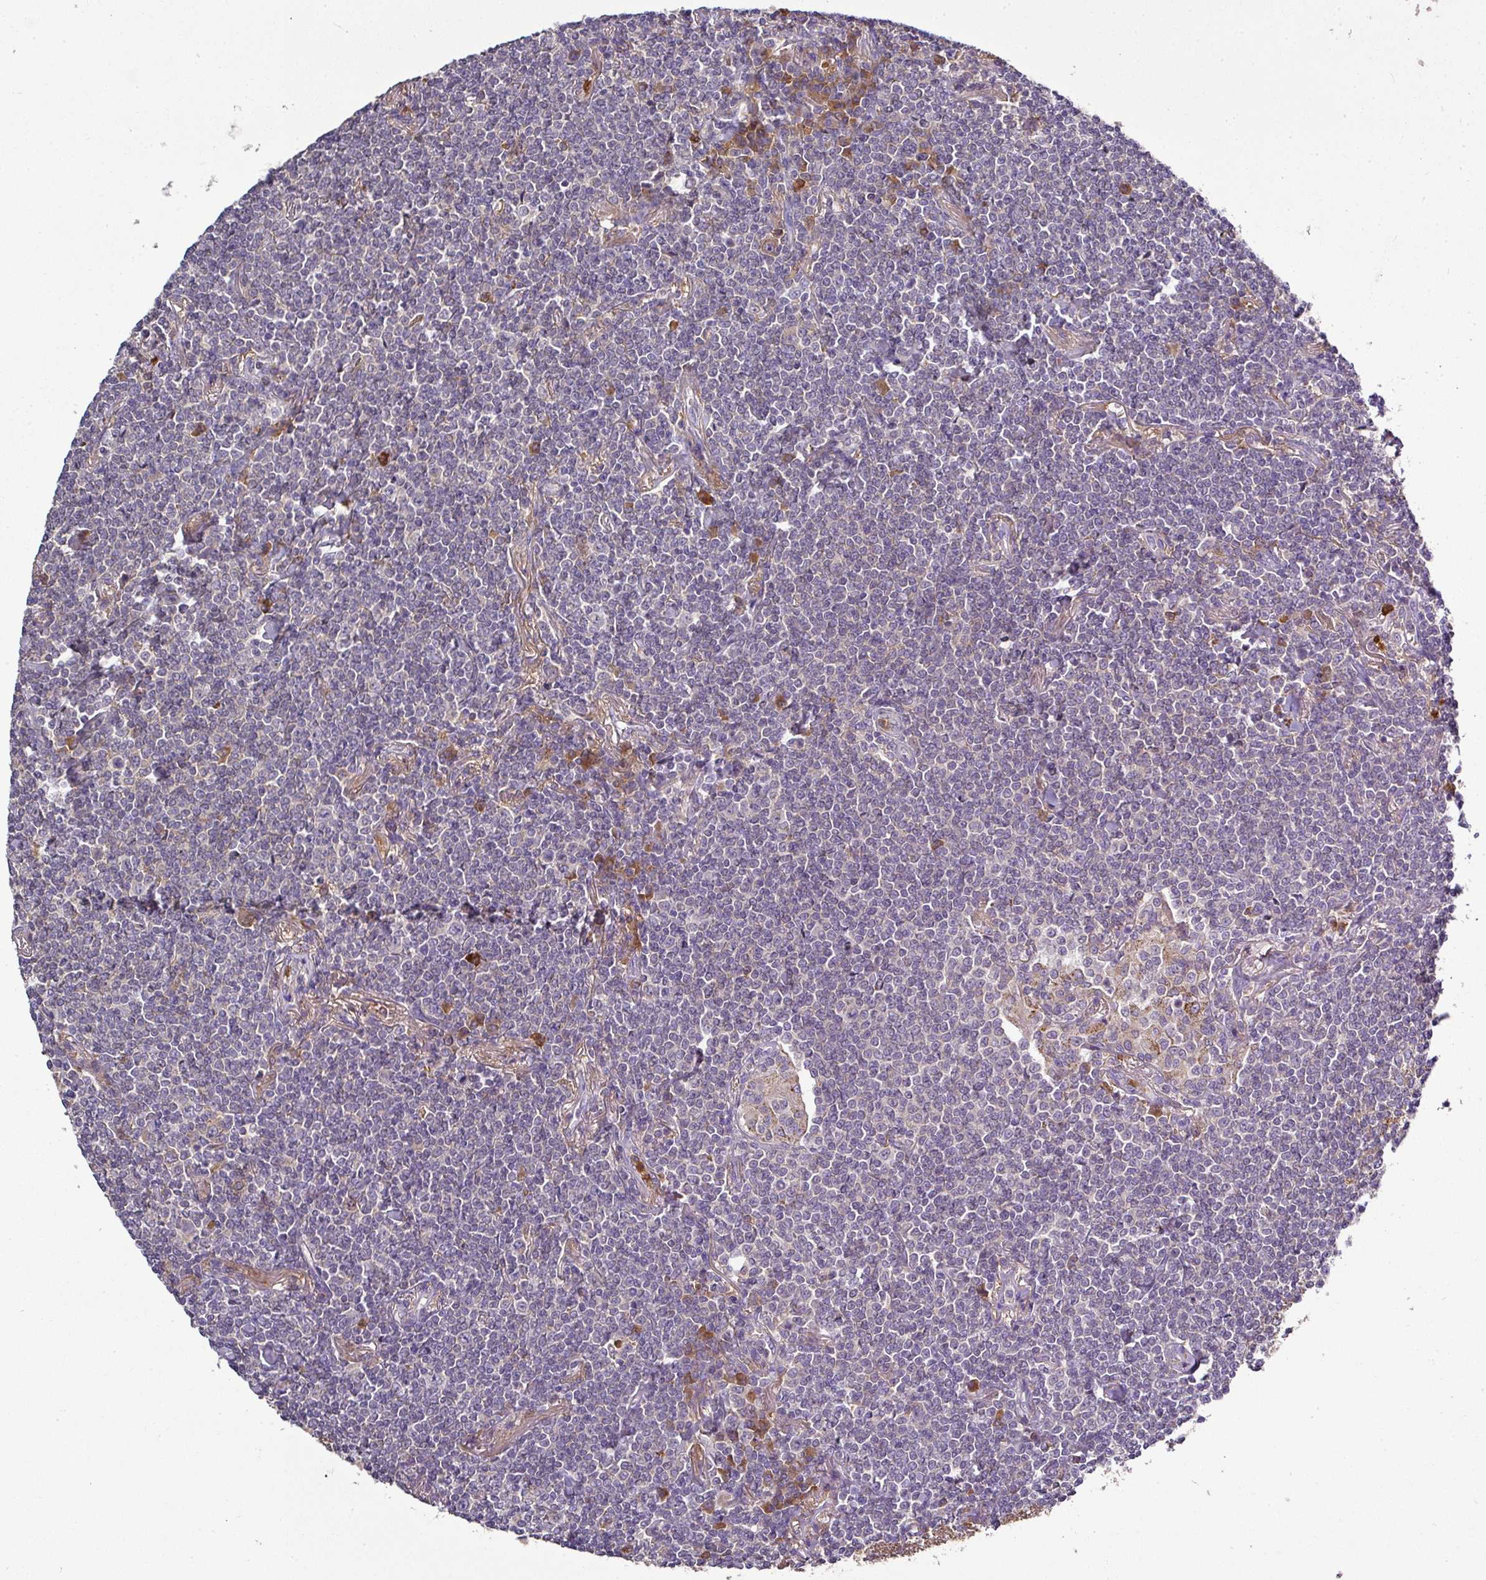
{"staining": {"intensity": "negative", "quantity": "none", "location": "none"}, "tissue": "lymphoma", "cell_type": "Tumor cells", "image_type": "cancer", "snomed": [{"axis": "morphology", "description": "Malignant lymphoma, non-Hodgkin's type, Low grade"}, {"axis": "topography", "description": "Lung"}], "caption": "Tumor cells are negative for brown protein staining in low-grade malignant lymphoma, non-Hodgkin's type. (Brightfield microscopy of DAB immunohistochemistry at high magnification).", "gene": "CAB39L", "patient": {"sex": "female", "age": 71}}